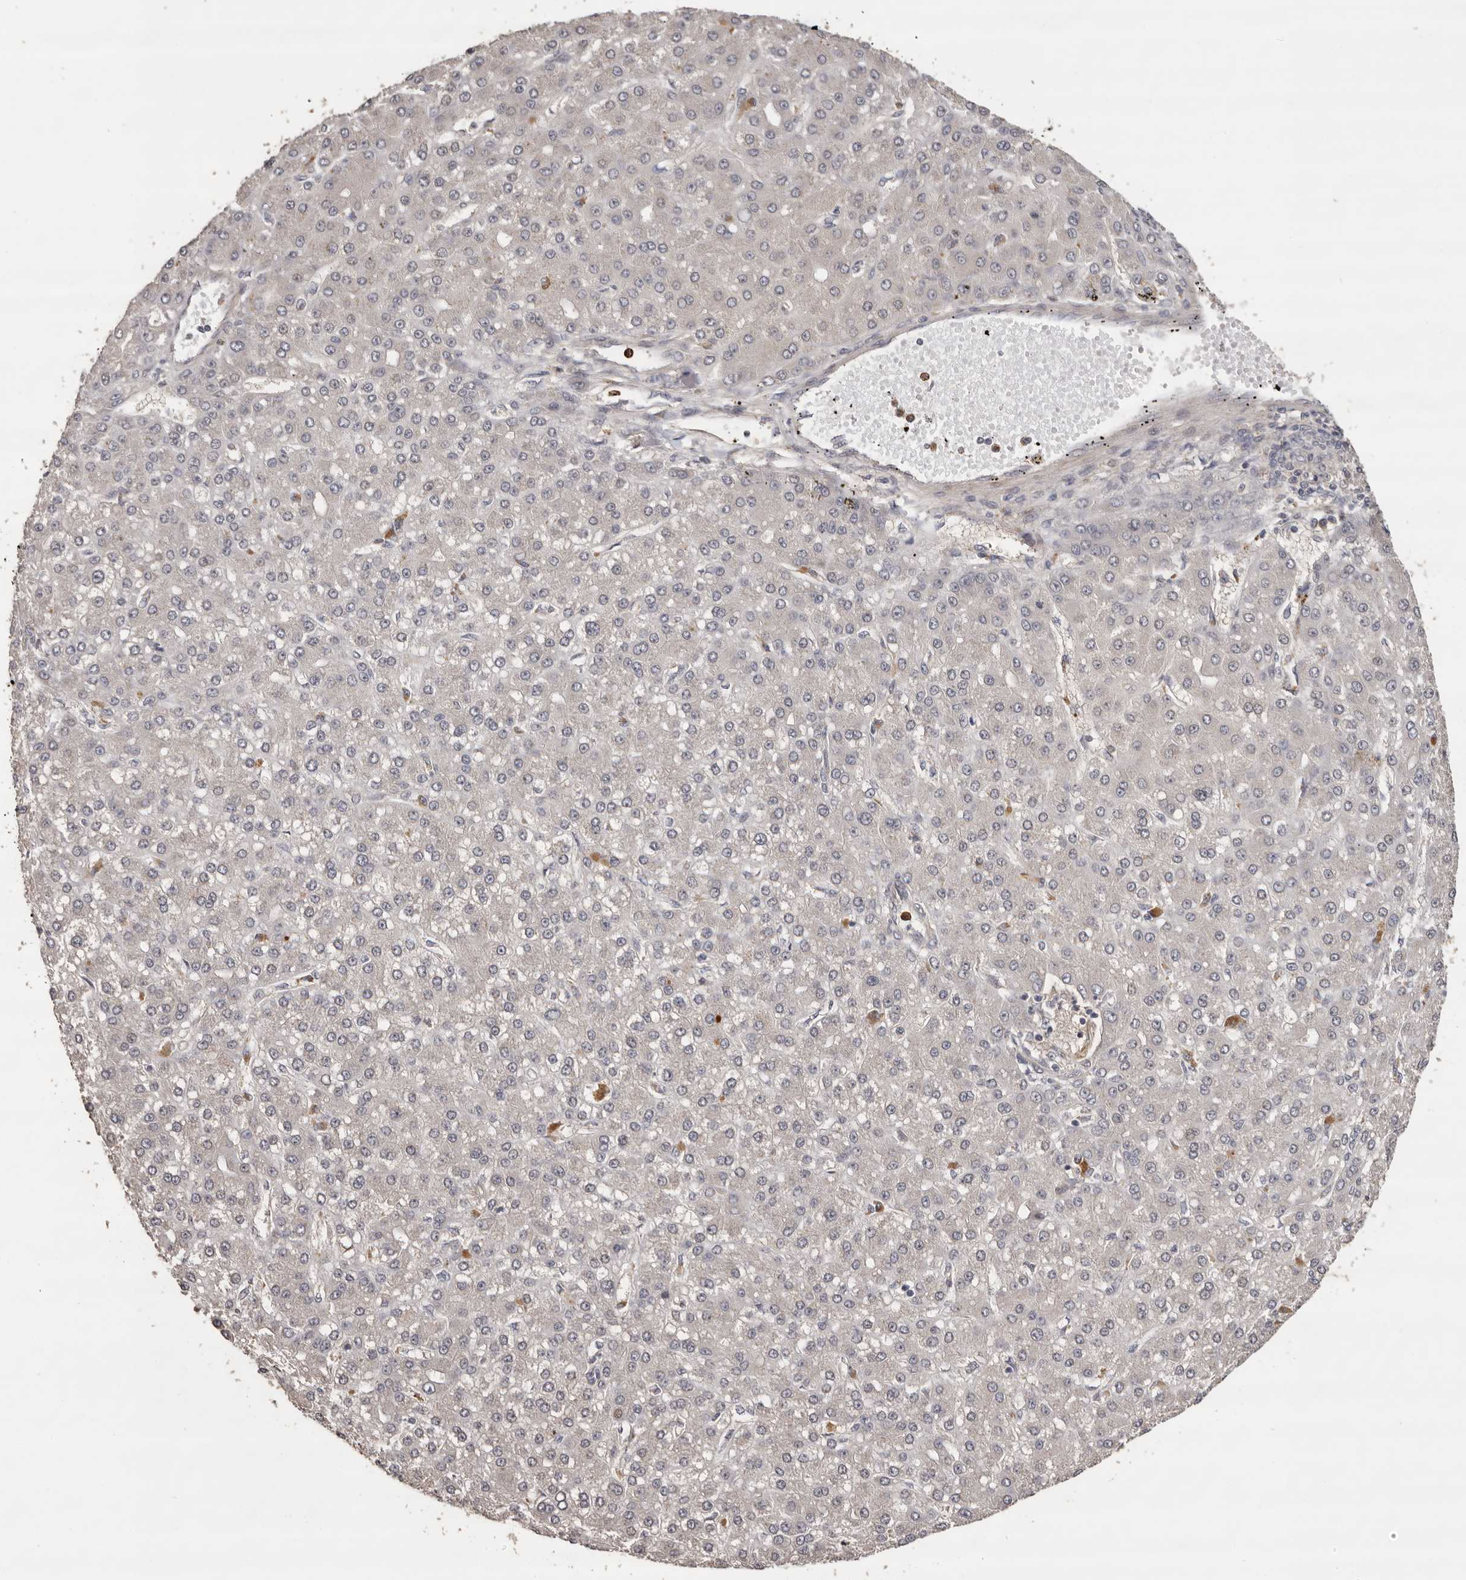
{"staining": {"intensity": "negative", "quantity": "none", "location": "none"}, "tissue": "liver cancer", "cell_type": "Tumor cells", "image_type": "cancer", "snomed": [{"axis": "morphology", "description": "Carcinoma, Hepatocellular, NOS"}, {"axis": "topography", "description": "Liver"}], "caption": "Image shows no significant protein positivity in tumor cells of liver cancer.", "gene": "KIF2B", "patient": {"sex": "male", "age": 67}}